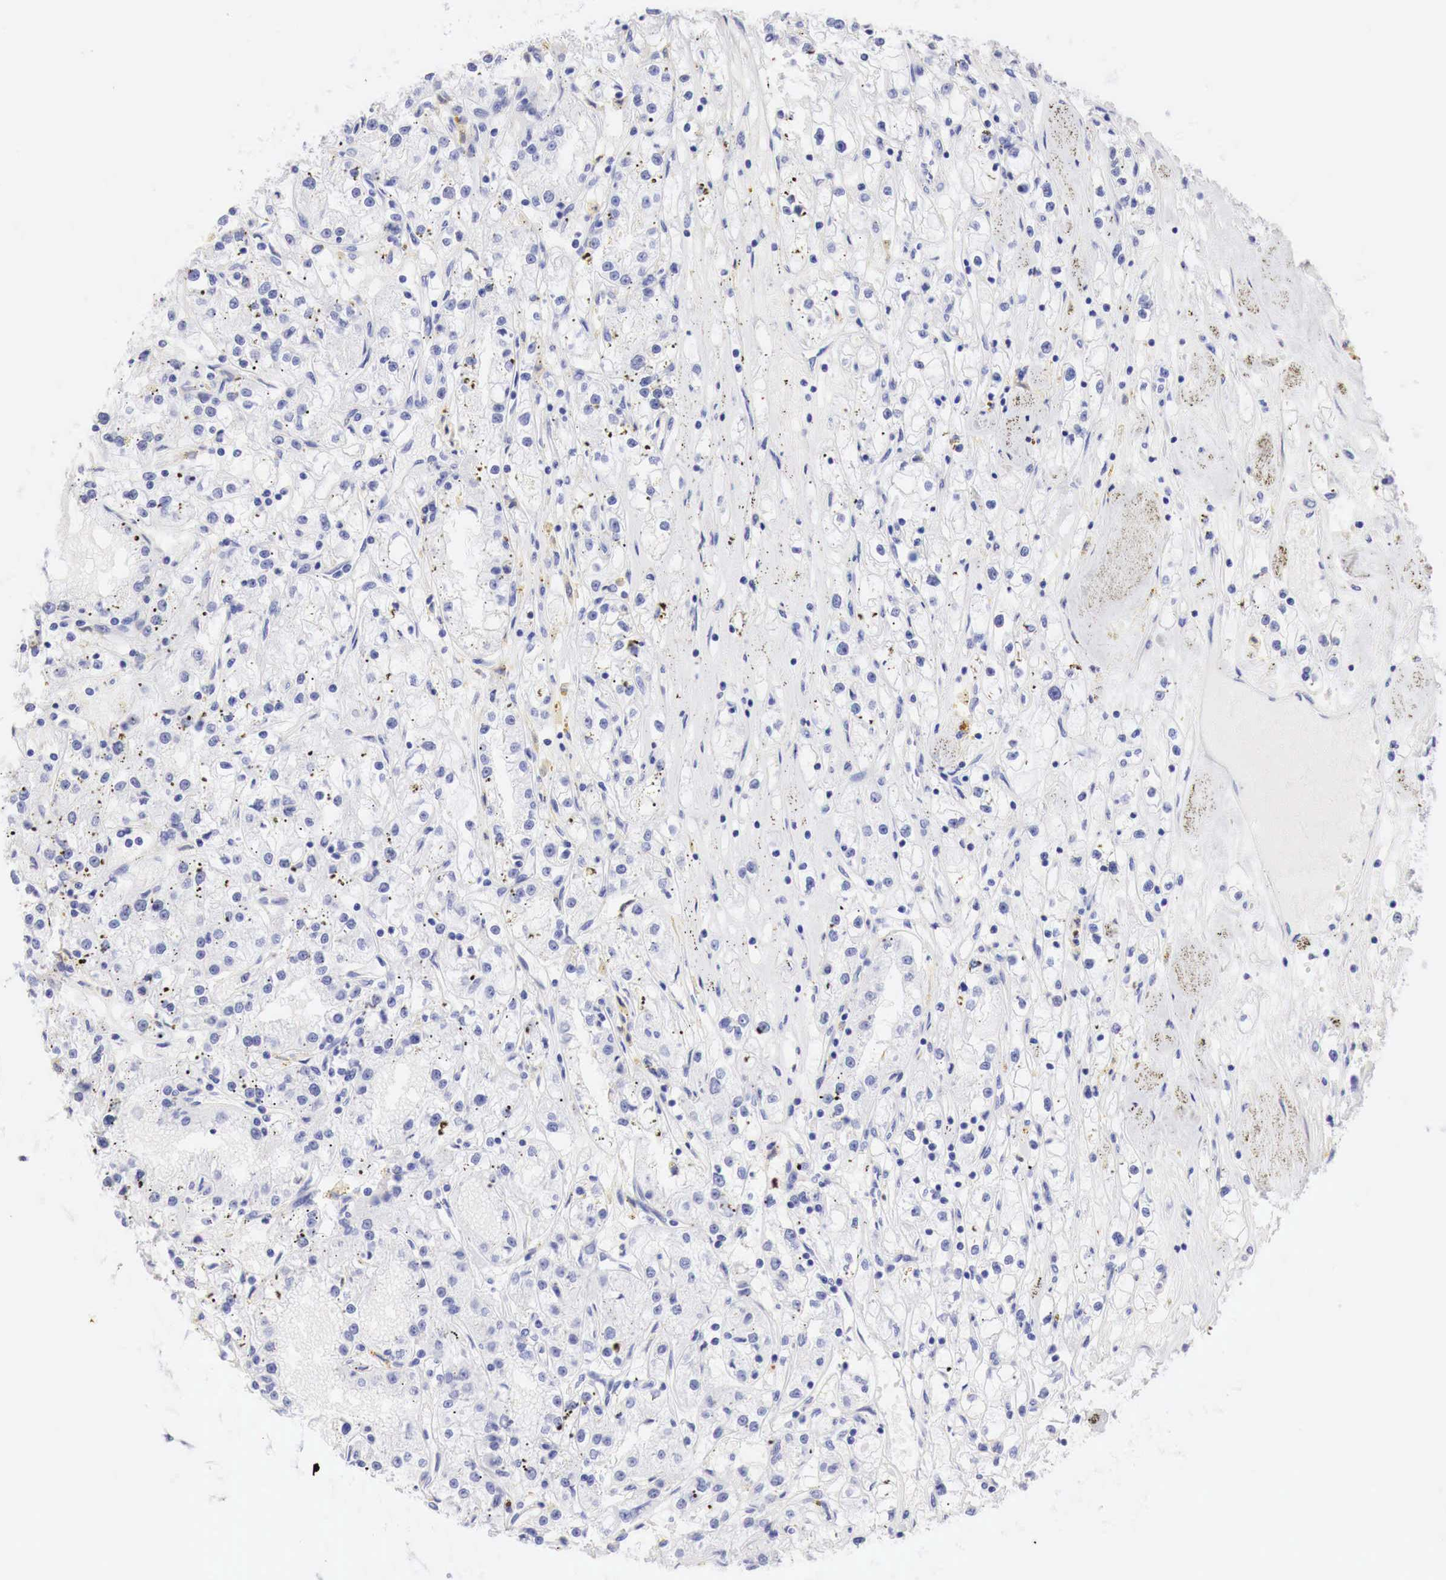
{"staining": {"intensity": "negative", "quantity": "none", "location": "none"}, "tissue": "renal cancer", "cell_type": "Tumor cells", "image_type": "cancer", "snomed": [{"axis": "morphology", "description": "Adenocarcinoma, NOS"}, {"axis": "topography", "description": "Kidney"}], "caption": "Tumor cells are negative for protein expression in human renal cancer.", "gene": "CDKN2A", "patient": {"sex": "male", "age": 56}}